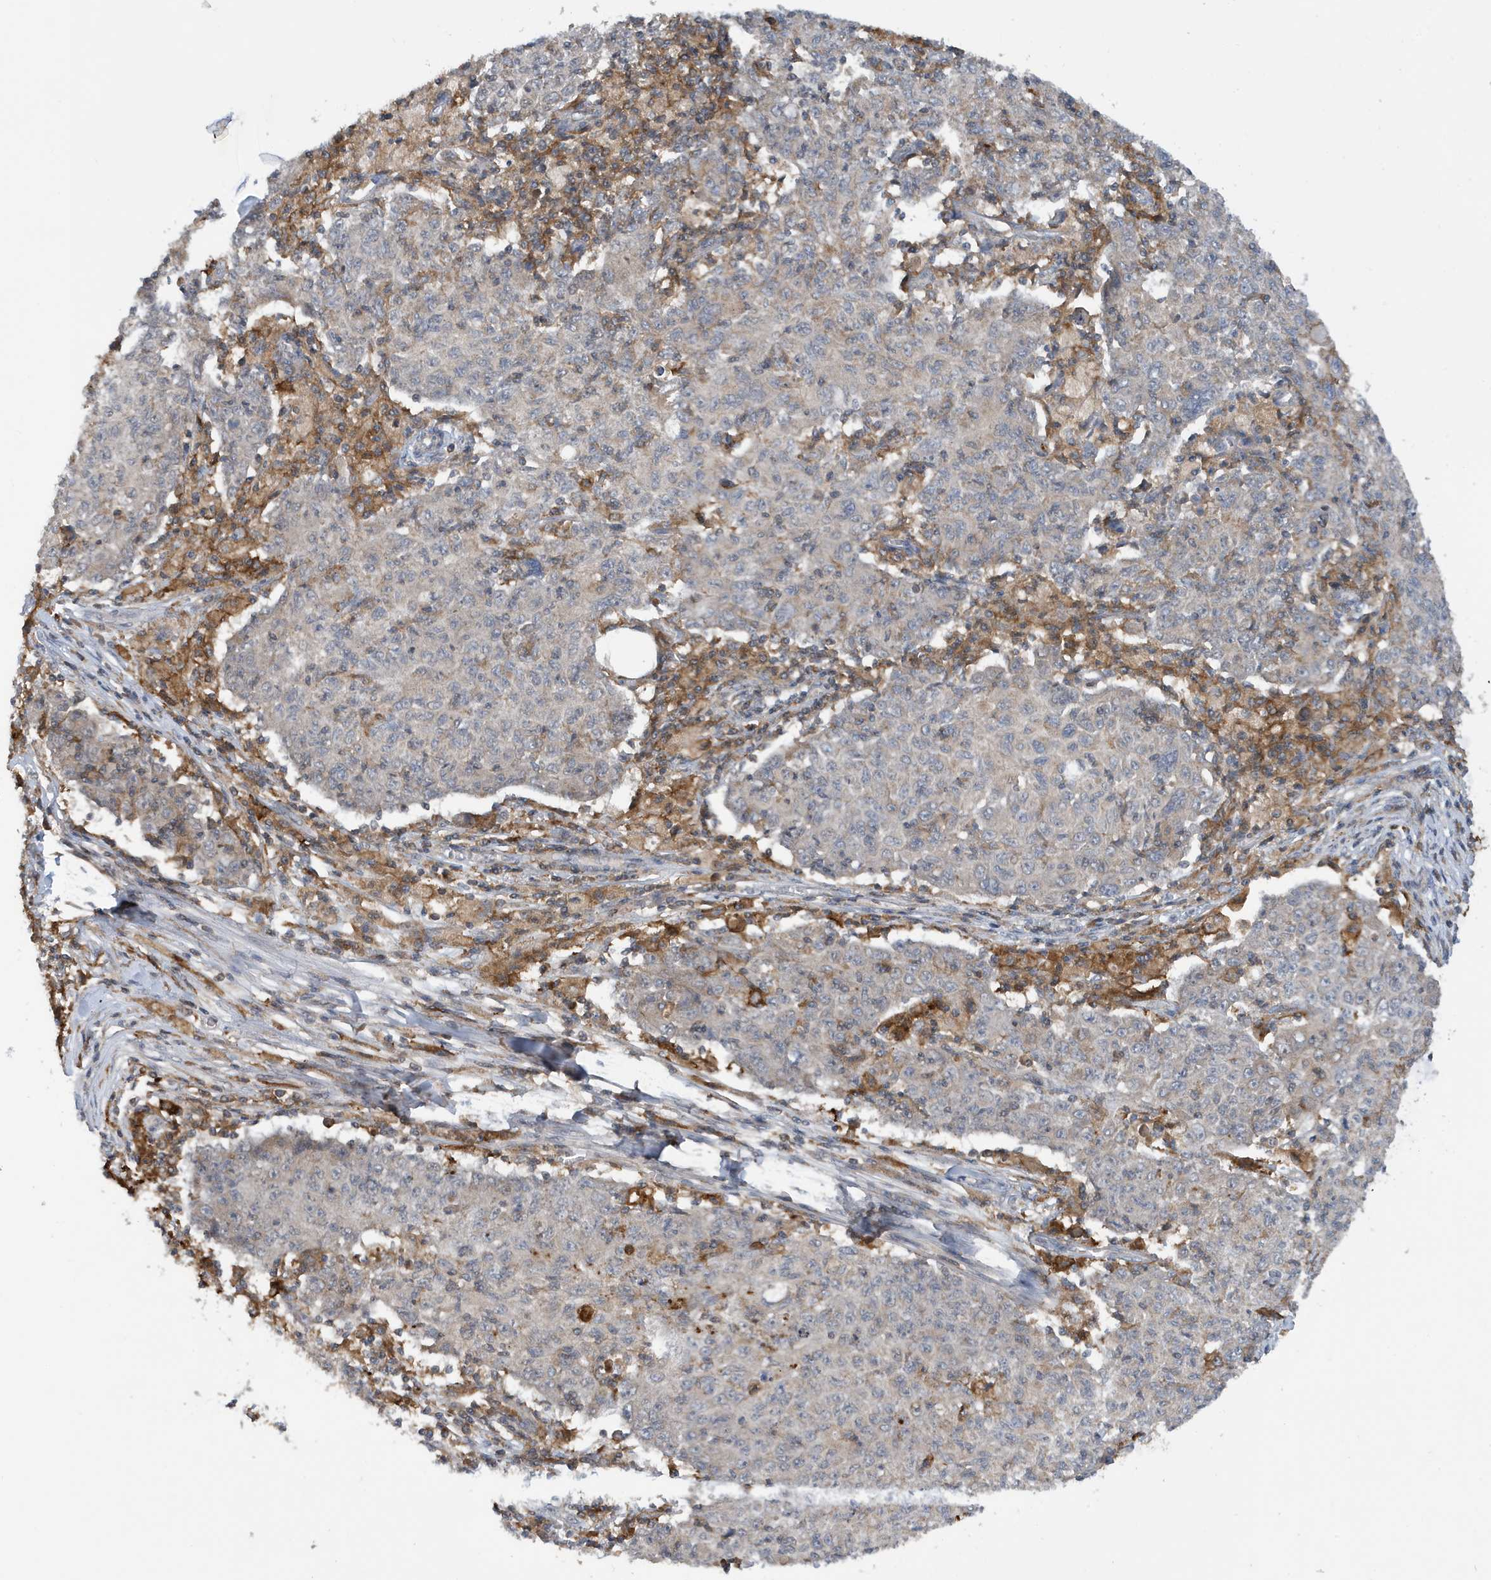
{"staining": {"intensity": "negative", "quantity": "none", "location": "none"}, "tissue": "ovarian cancer", "cell_type": "Tumor cells", "image_type": "cancer", "snomed": [{"axis": "morphology", "description": "Carcinoma, endometroid"}, {"axis": "topography", "description": "Ovary"}], "caption": "Human endometroid carcinoma (ovarian) stained for a protein using immunohistochemistry (IHC) demonstrates no expression in tumor cells.", "gene": "NSUN3", "patient": {"sex": "female", "age": 42}}